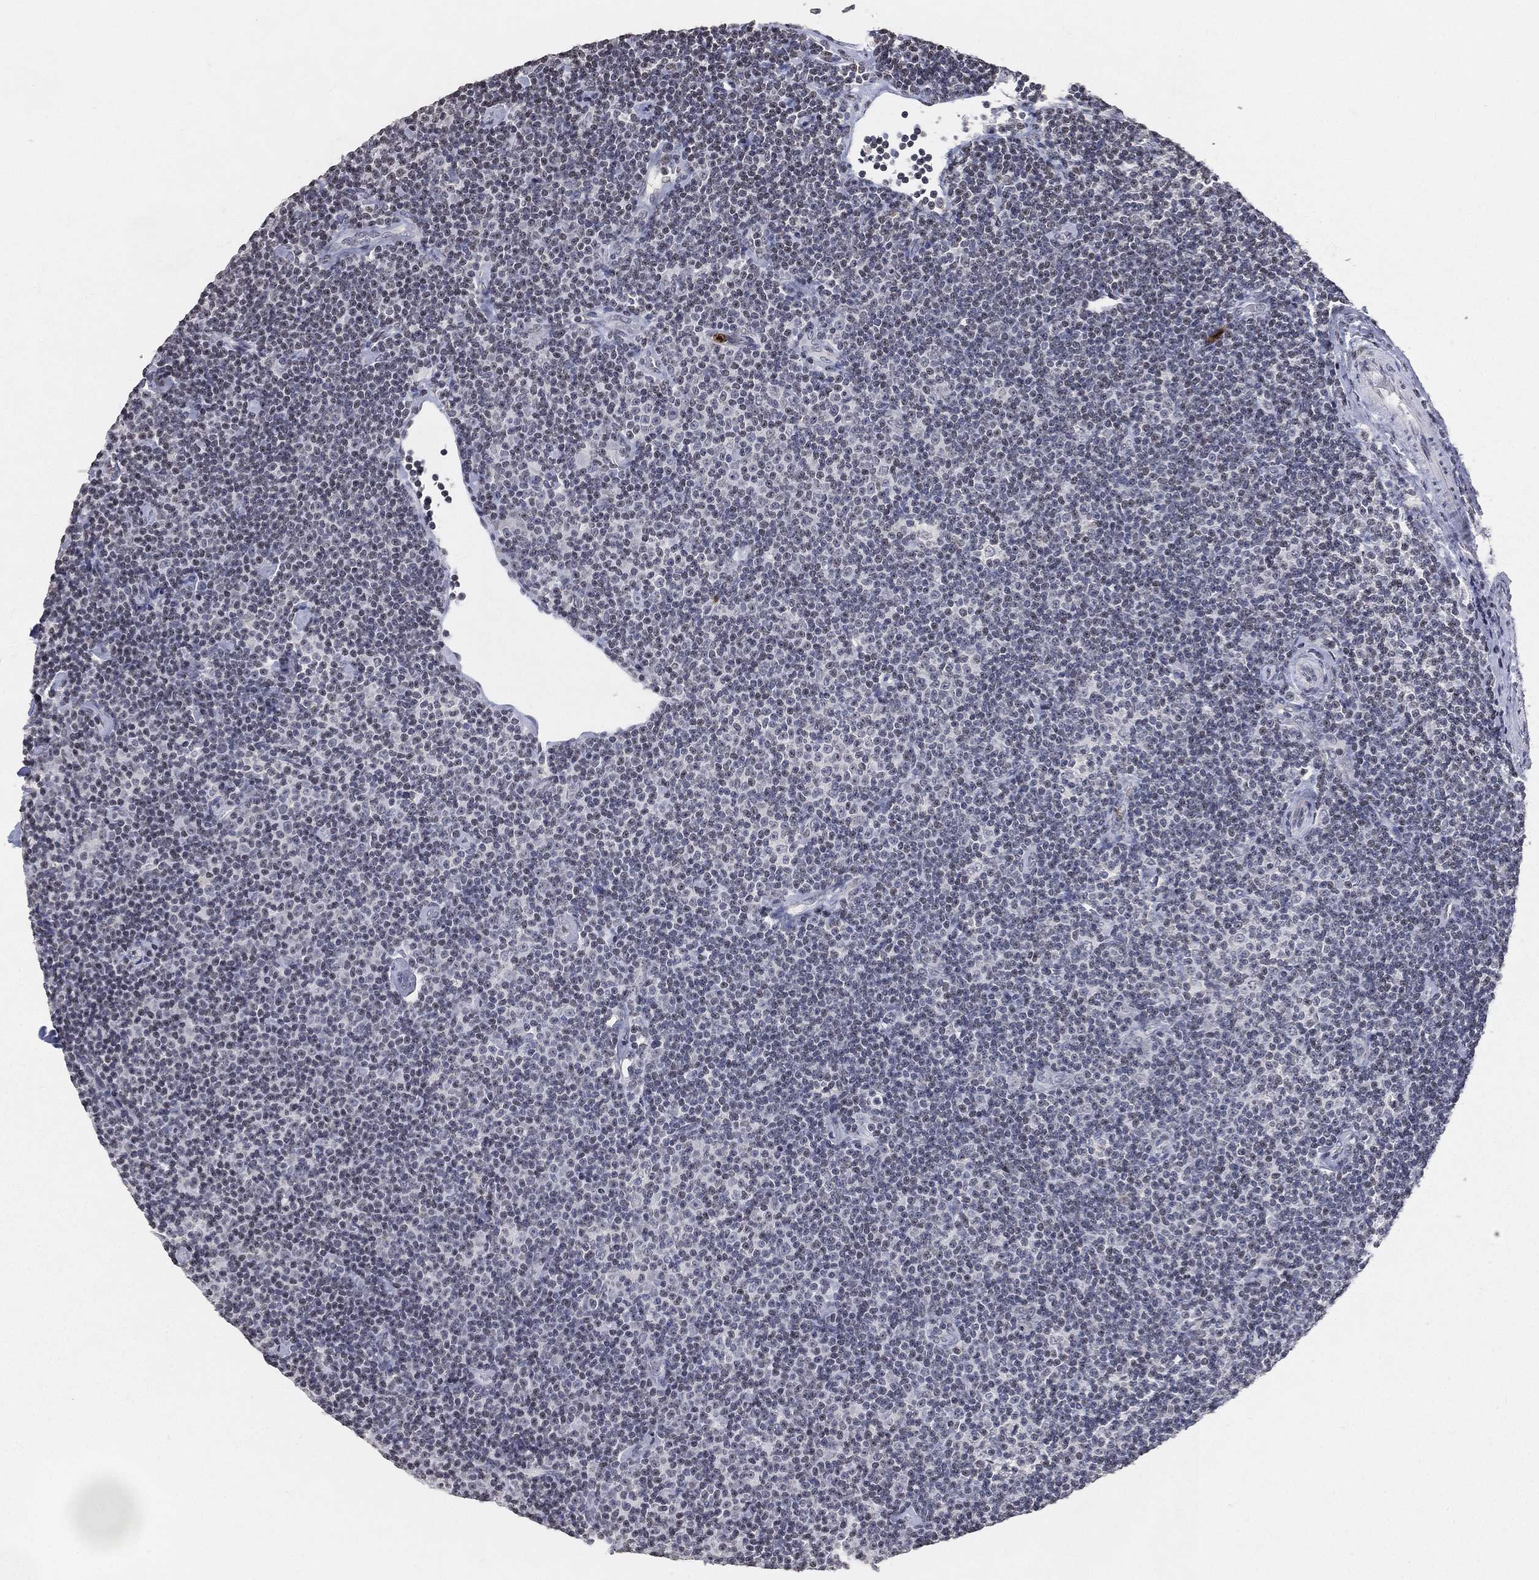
{"staining": {"intensity": "negative", "quantity": "none", "location": "none"}, "tissue": "lymphoma", "cell_type": "Tumor cells", "image_type": "cancer", "snomed": [{"axis": "morphology", "description": "Malignant lymphoma, non-Hodgkin's type, Low grade"}, {"axis": "topography", "description": "Lymph node"}], "caption": "IHC of malignant lymphoma, non-Hodgkin's type (low-grade) reveals no expression in tumor cells.", "gene": "ARG1", "patient": {"sex": "male", "age": 81}}